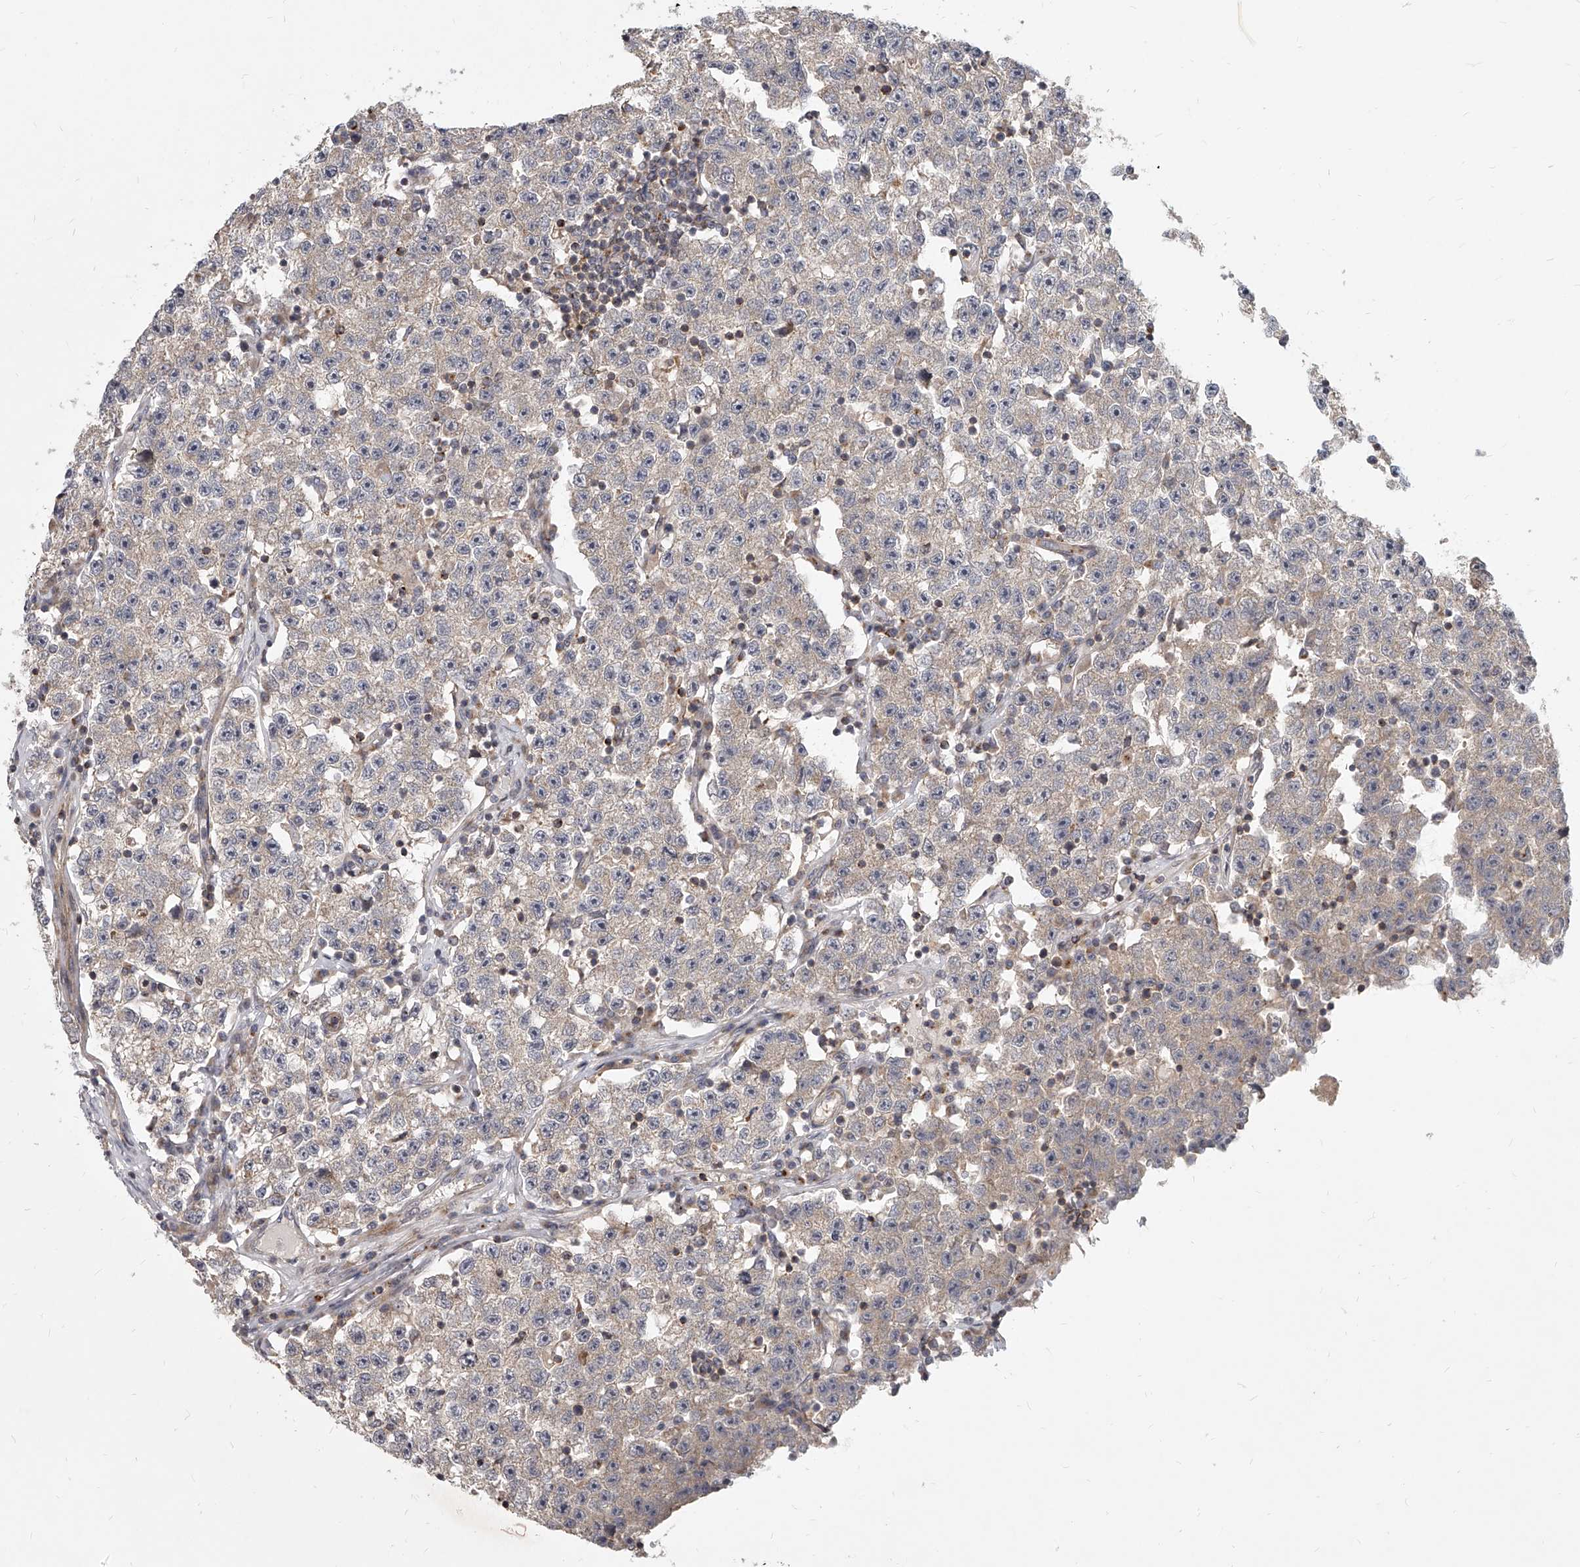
{"staining": {"intensity": "negative", "quantity": "none", "location": "none"}, "tissue": "testis cancer", "cell_type": "Tumor cells", "image_type": "cancer", "snomed": [{"axis": "morphology", "description": "Seminoma, NOS"}, {"axis": "topography", "description": "Testis"}], "caption": "The immunohistochemistry micrograph has no significant staining in tumor cells of testis cancer (seminoma) tissue.", "gene": "SLC37A1", "patient": {"sex": "male", "age": 22}}